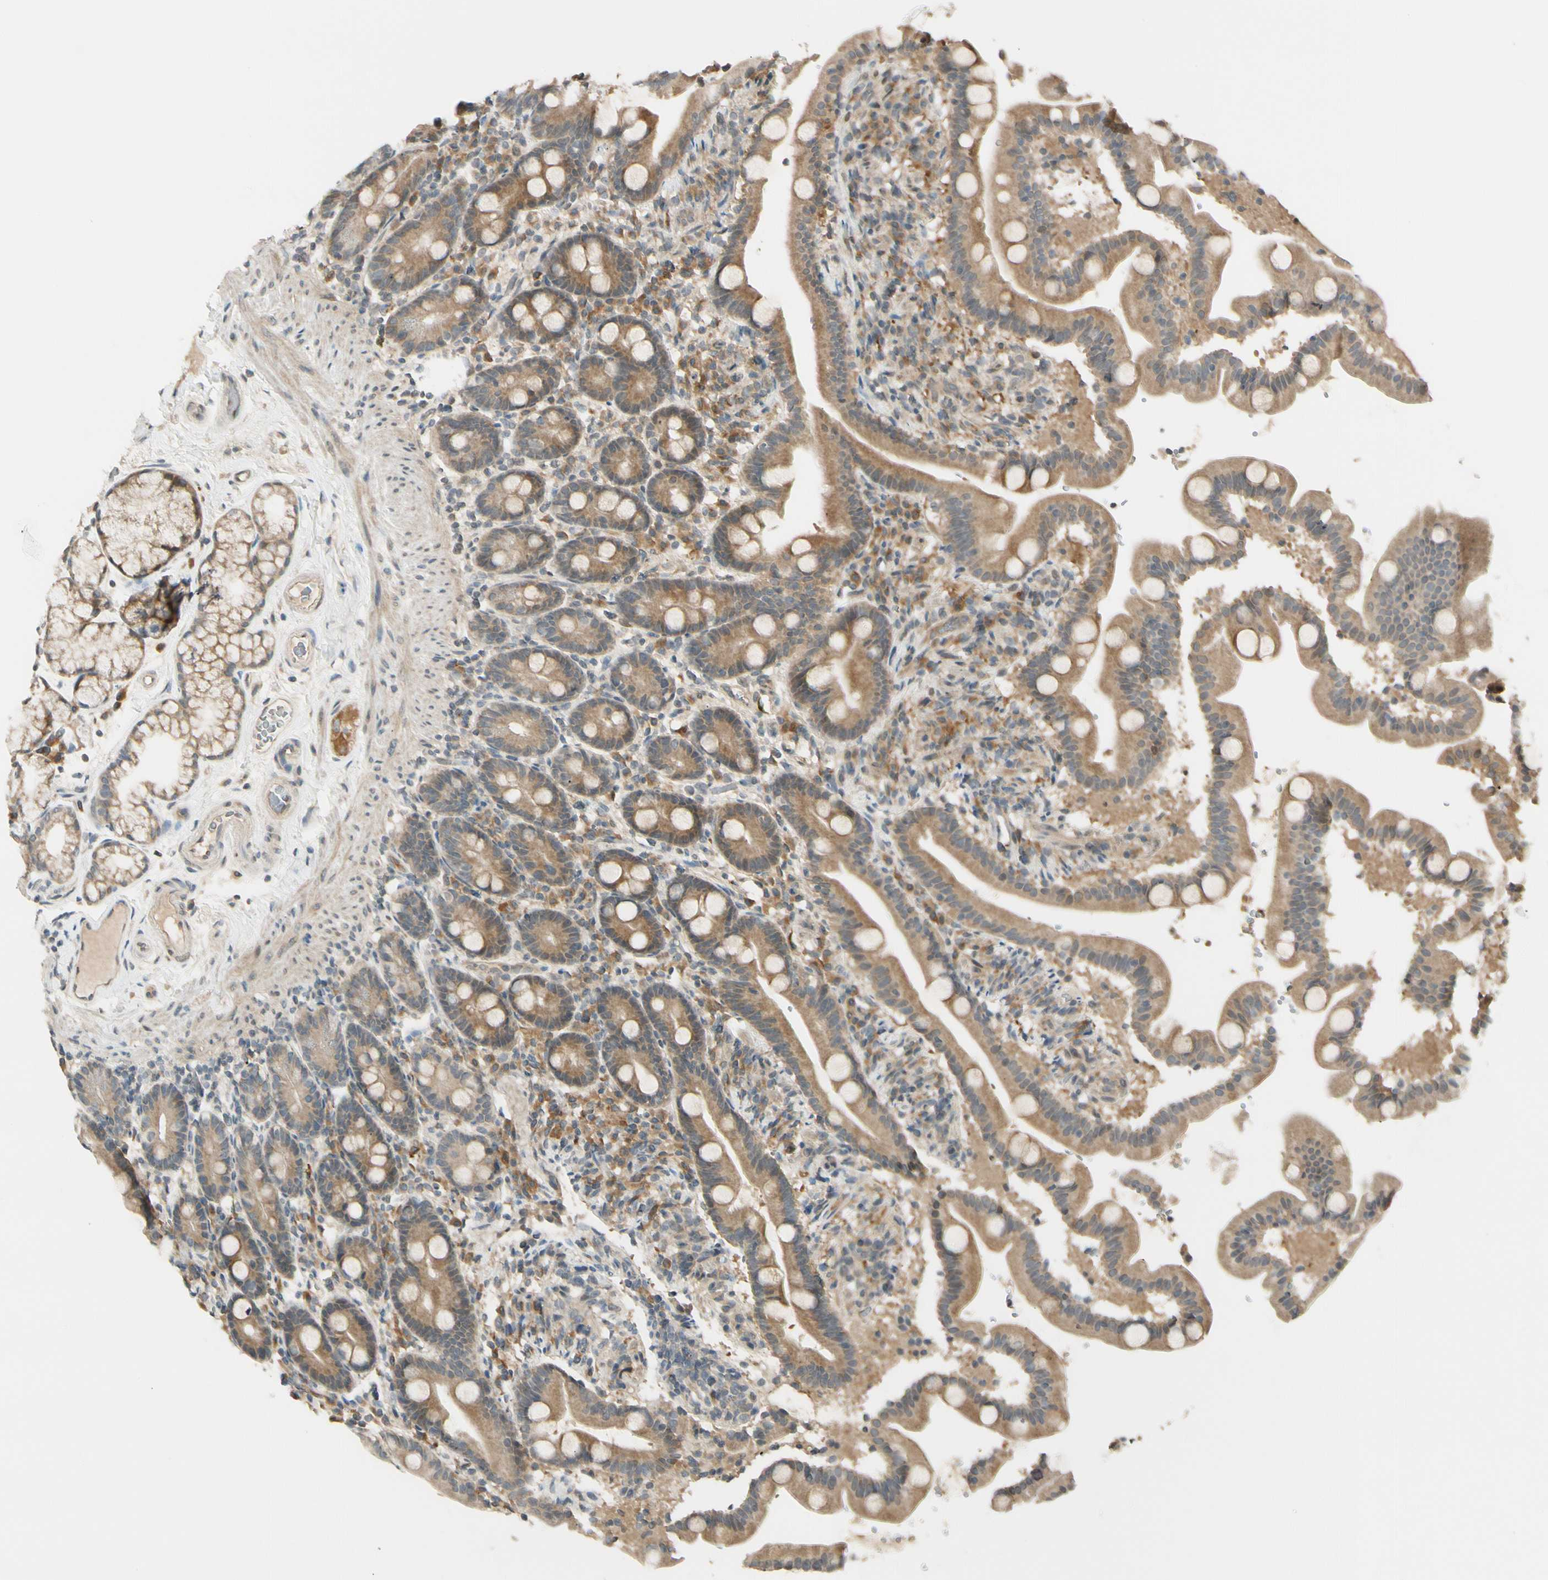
{"staining": {"intensity": "moderate", "quantity": "25%-75%", "location": "cytoplasmic/membranous"}, "tissue": "duodenum", "cell_type": "Glandular cells", "image_type": "normal", "snomed": [{"axis": "morphology", "description": "Normal tissue, NOS"}, {"axis": "topography", "description": "Duodenum"}], "caption": "Immunohistochemical staining of unremarkable human duodenum displays moderate cytoplasmic/membranous protein expression in approximately 25%-75% of glandular cells. Nuclei are stained in blue.", "gene": "FGF10", "patient": {"sex": "male", "age": 54}}